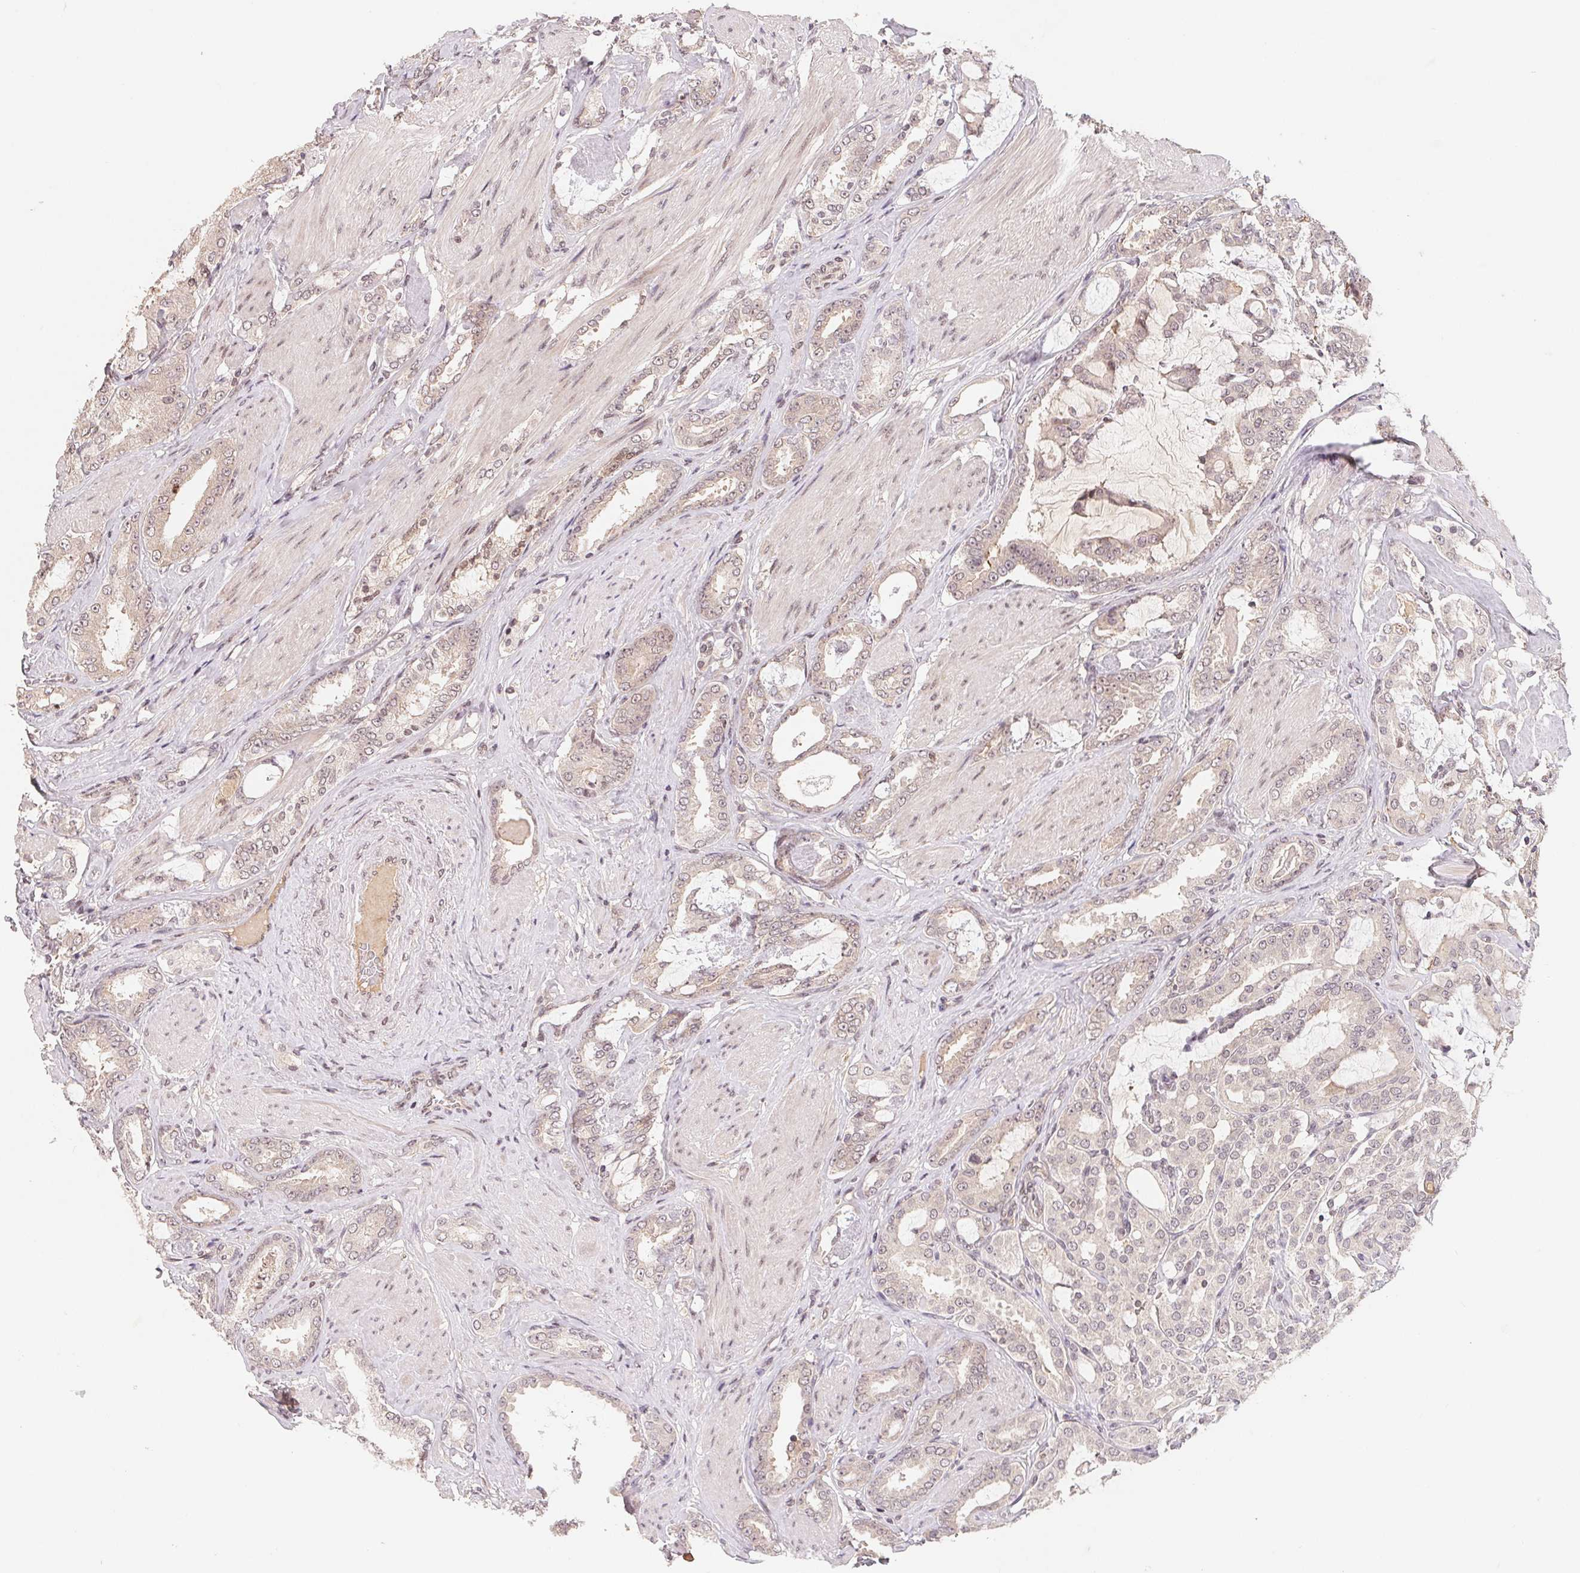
{"staining": {"intensity": "negative", "quantity": "none", "location": "none"}, "tissue": "prostate cancer", "cell_type": "Tumor cells", "image_type": "cancer", "snomed": [{"axis": "morphology", "description": "Adenocarcinoma, High grade"}, {"axis": "topography", "description": "Prostate"}], "caption": "The immunohistochemistry histopathology image has no significant positivity in tumor cells of prostate adenocarcinoma (high-grade) tissue.", "gene": "HMGN3", "patient": {"sex": "male", "age": 63}}